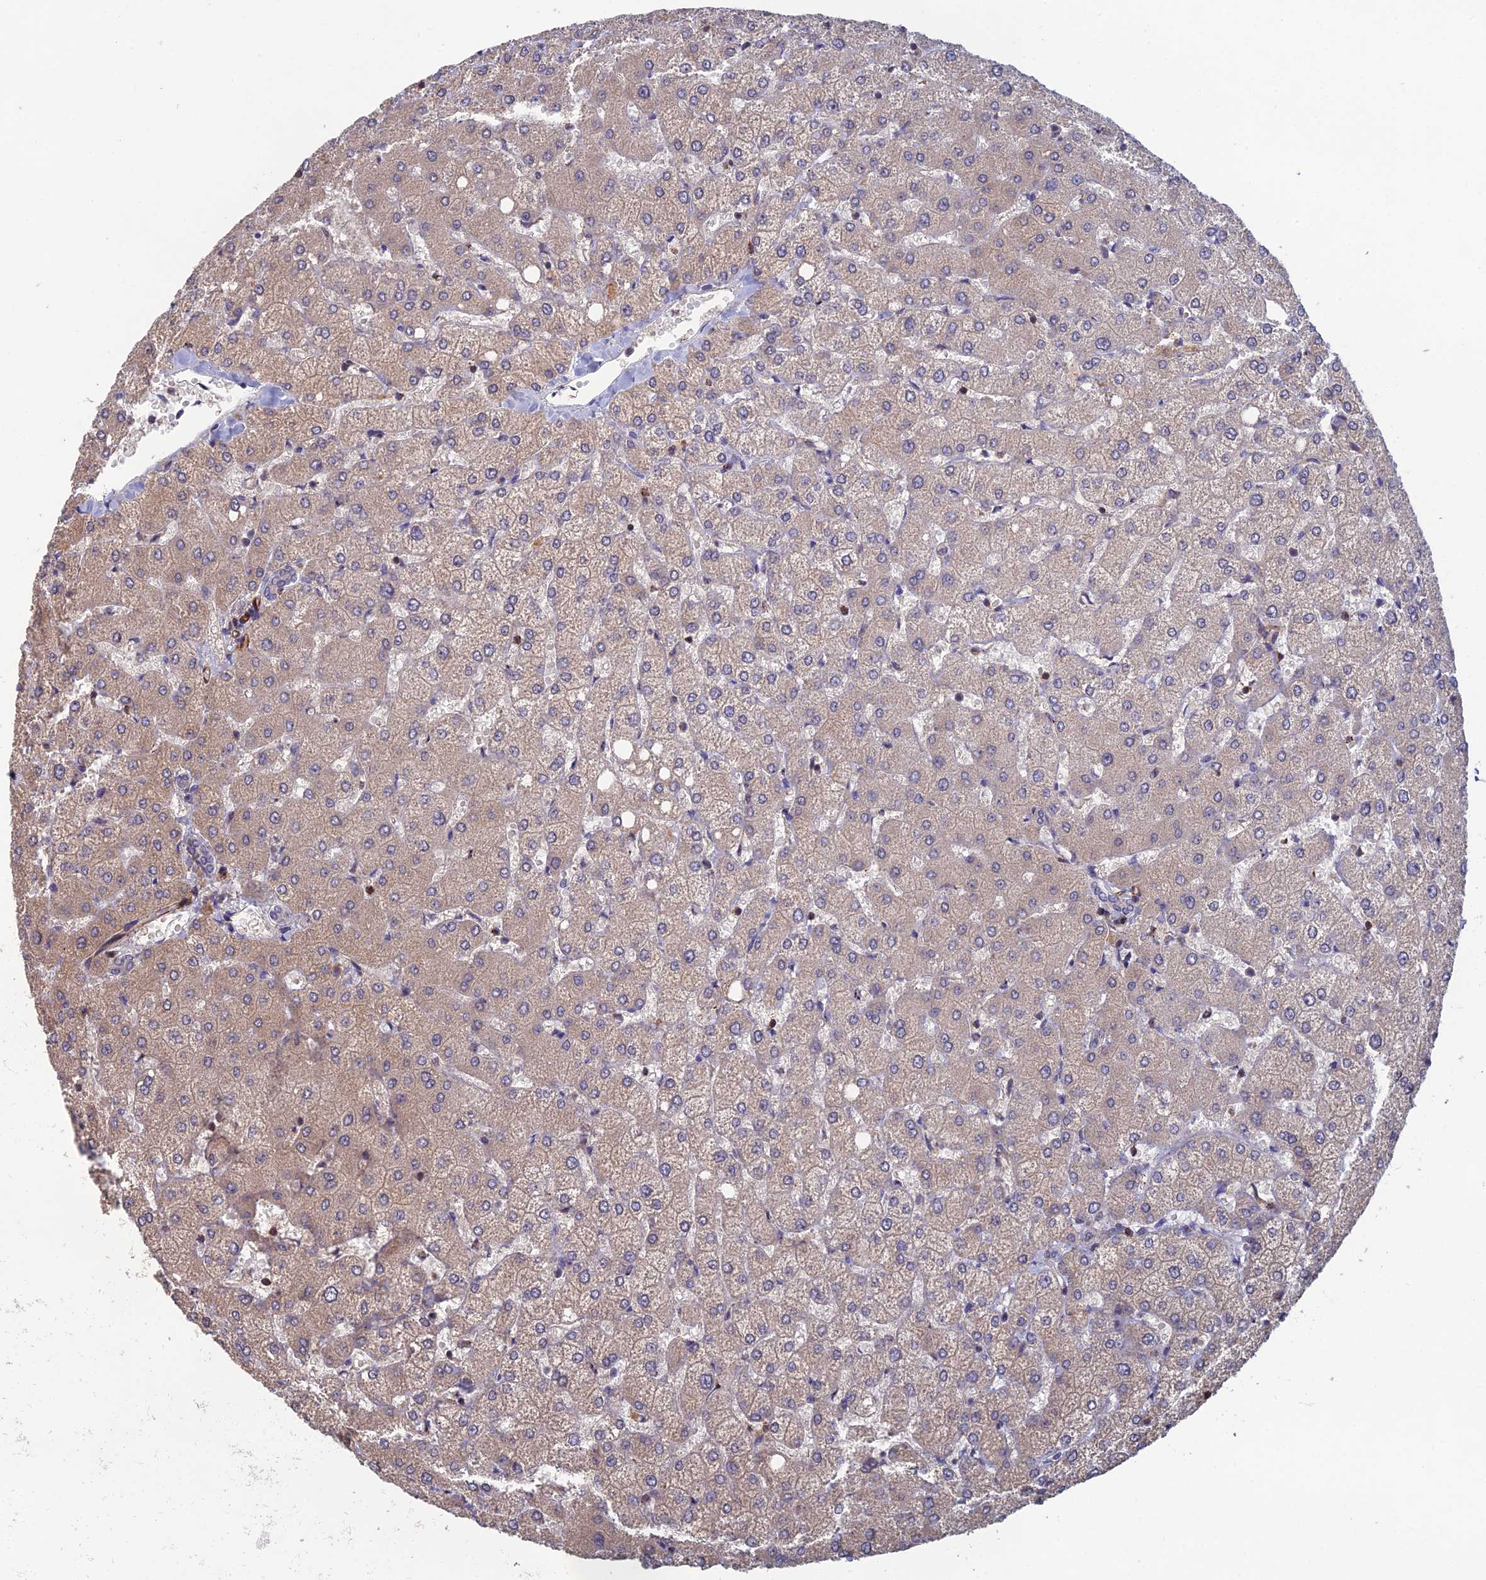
{"staining": {"intensity": "negative", "quantity": "none", "location": "none"}, "tissue": "liver", "cell_type": "Cholangiocytes", "image_type": "normal", "snomed": [{"axis": "morphology", "description": "Normal tissue, NOS"}, {"axis": "topography", "description": "Liver"}], "caption": "Immunohistochemistry (IHC) of normal human liver exhibits no staining in cholangiocytes. (DAB immunohistochemistry (IHC), high magnification).", "gene": "C15orf62", "patient": {"sex": "female", "age": 54}}